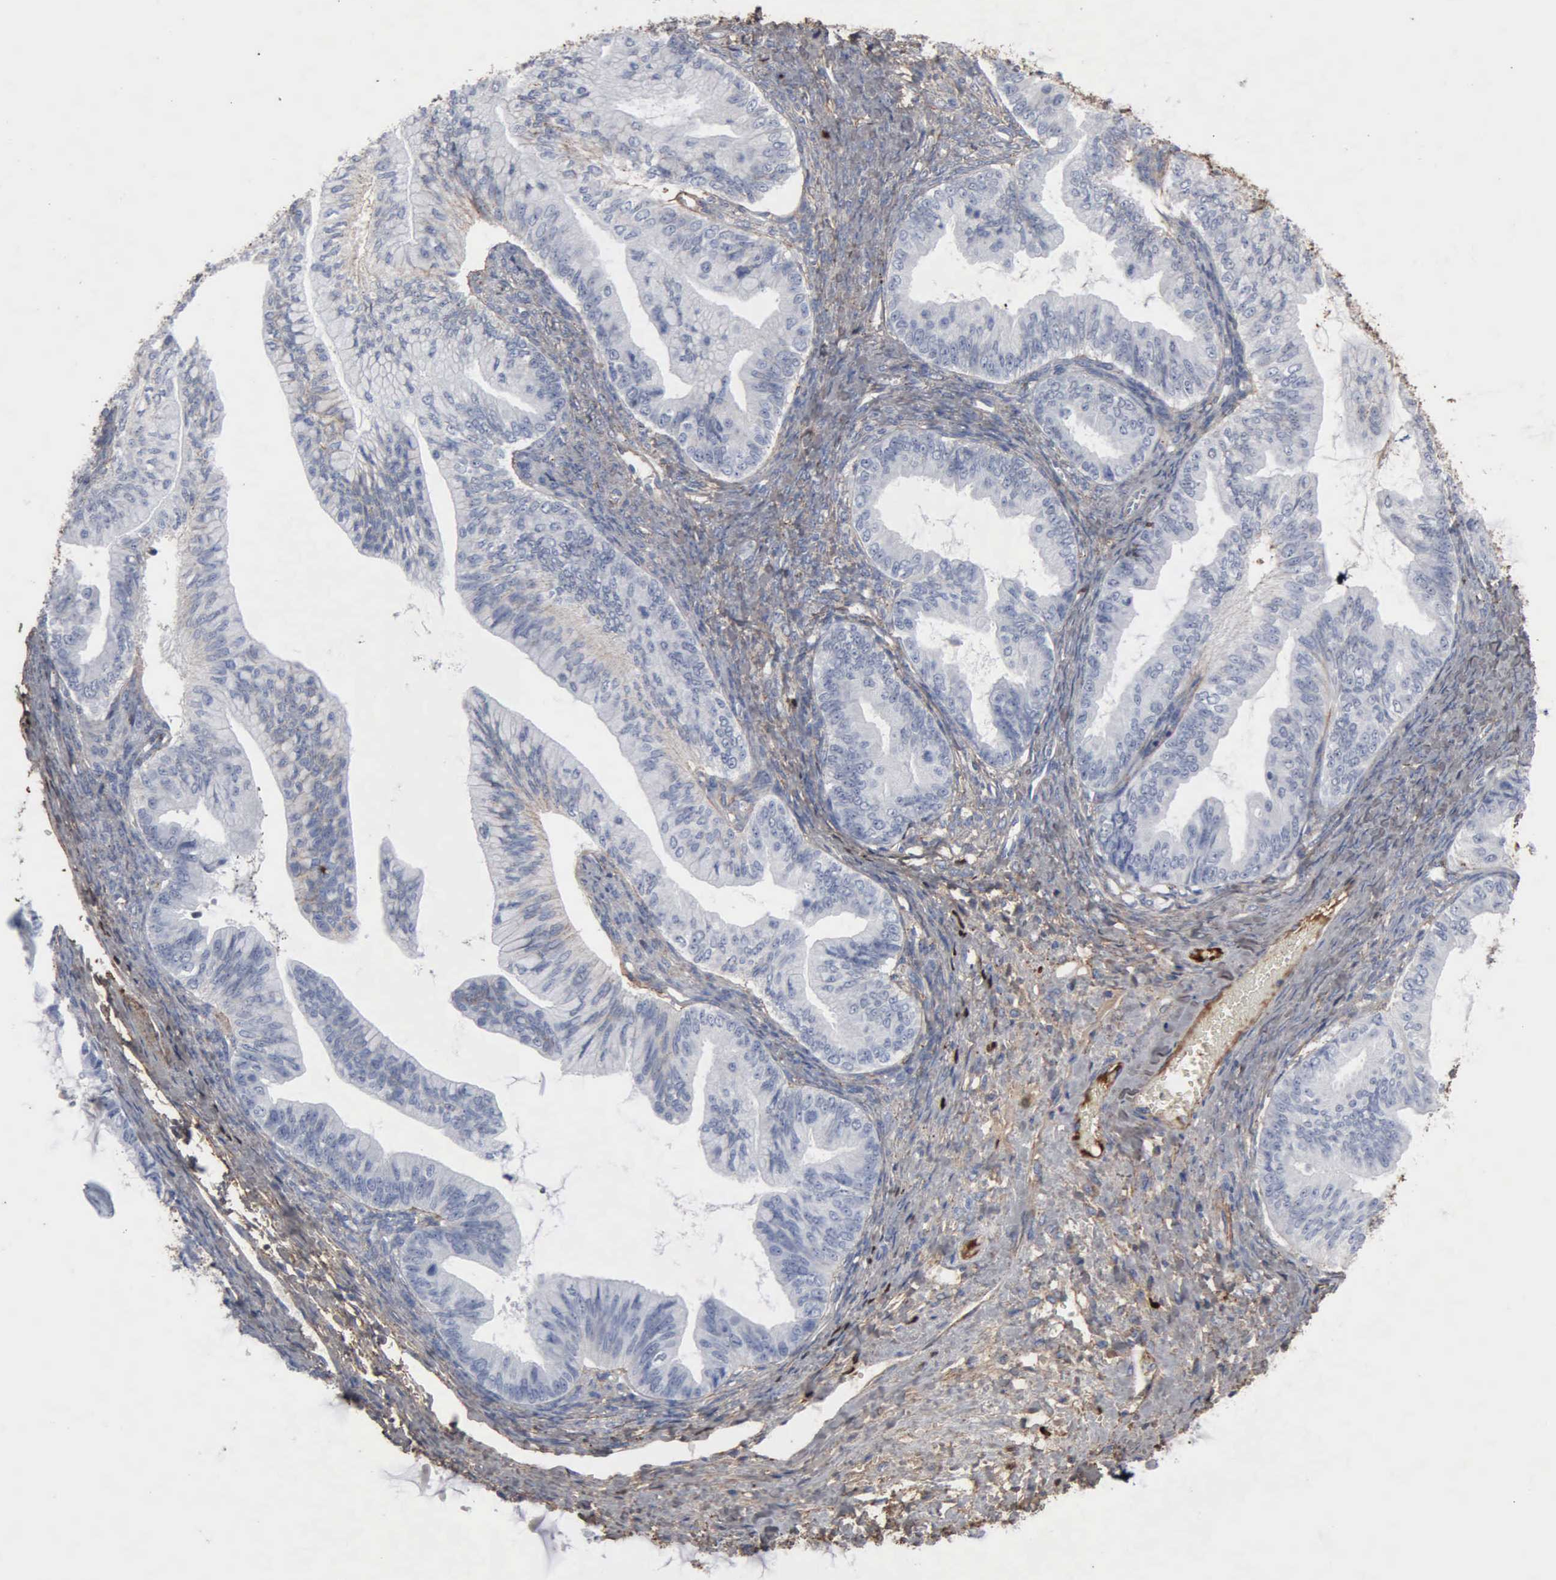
{"staining": {"intensity": "negative", "quantity": "none", "location": "none"}, "tissue": "ovarian cancer", "cell_type": "Tumor cells", "image_type": "cancer", "snomed": [{"axis": "morphology", "description": "Cystadenocarcinoma, mucinous, NOS"}, {"axis": "topography", "description": "Ovary"}], "caption": "Mucinous cystadenocarcinoma (ovarian) was stained to show a protein in brown. There is no significant staining in tumor cells. Nuclei are stained in blue.", "gene": "FN1", "patient": {"sex": "female", "age": 36}}